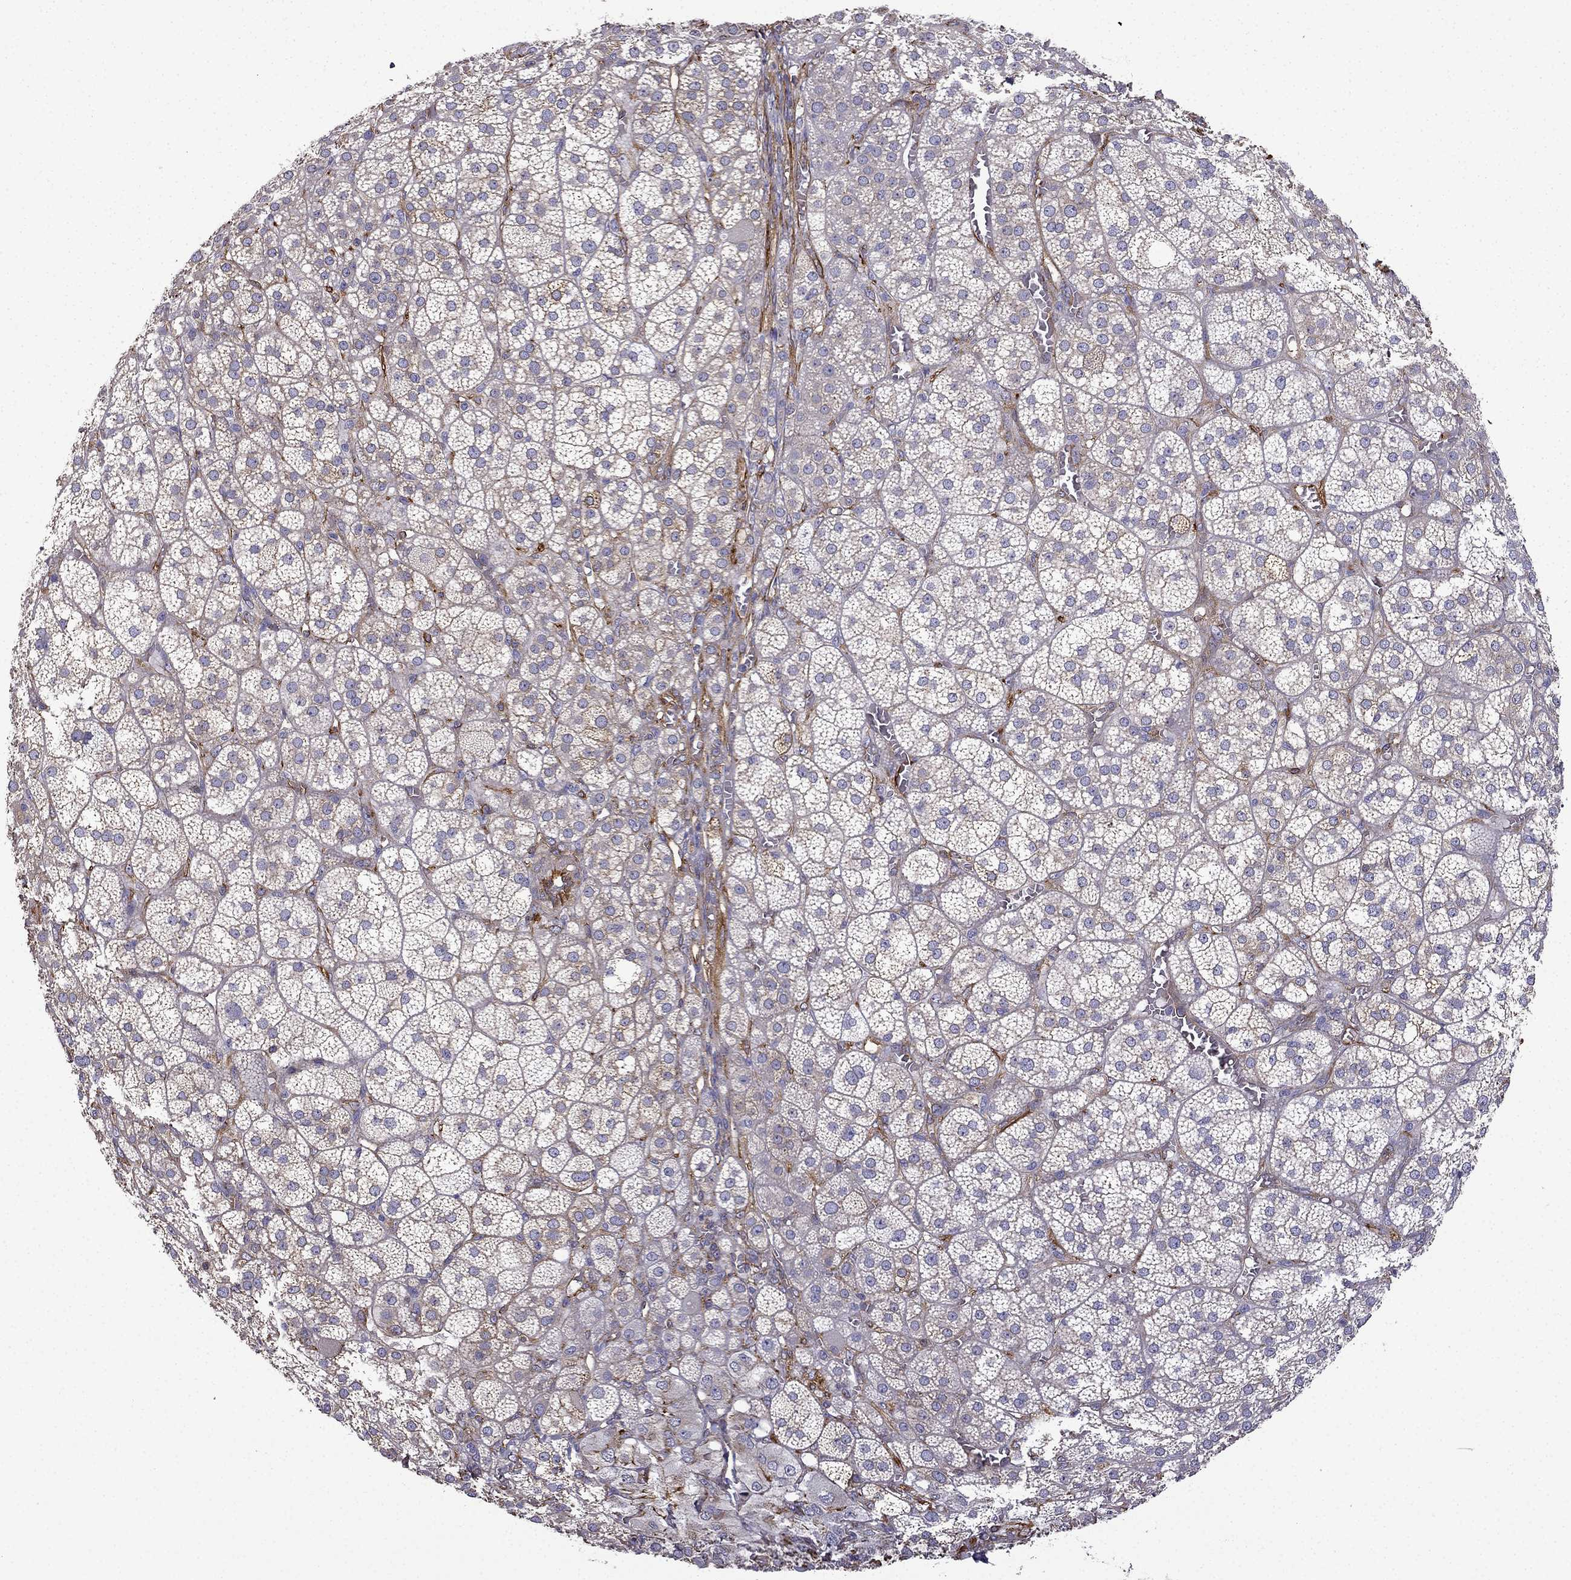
{"staining": {"intensity": "moderate", "quantity": "<25%", "location": "cytoplasmic/membranous"}, "tissue": "adrenal gland", "cell_type": "Glandular cells", "image_type": "normal", "snomed": [{"axis": "morphology", "description": "Normal tissue, NOS"}, {"axis": "topography", "description": "Adrenal gland"}], "caption": "About <25% of glandular cells in benign human adrenal gland demonstrate moderate cytoplasmic/membranous protein positivity as visualized by brown immunohistochemical staining.", "gene": "MAP4", "patient": {"sex": "female", "age": 60}}